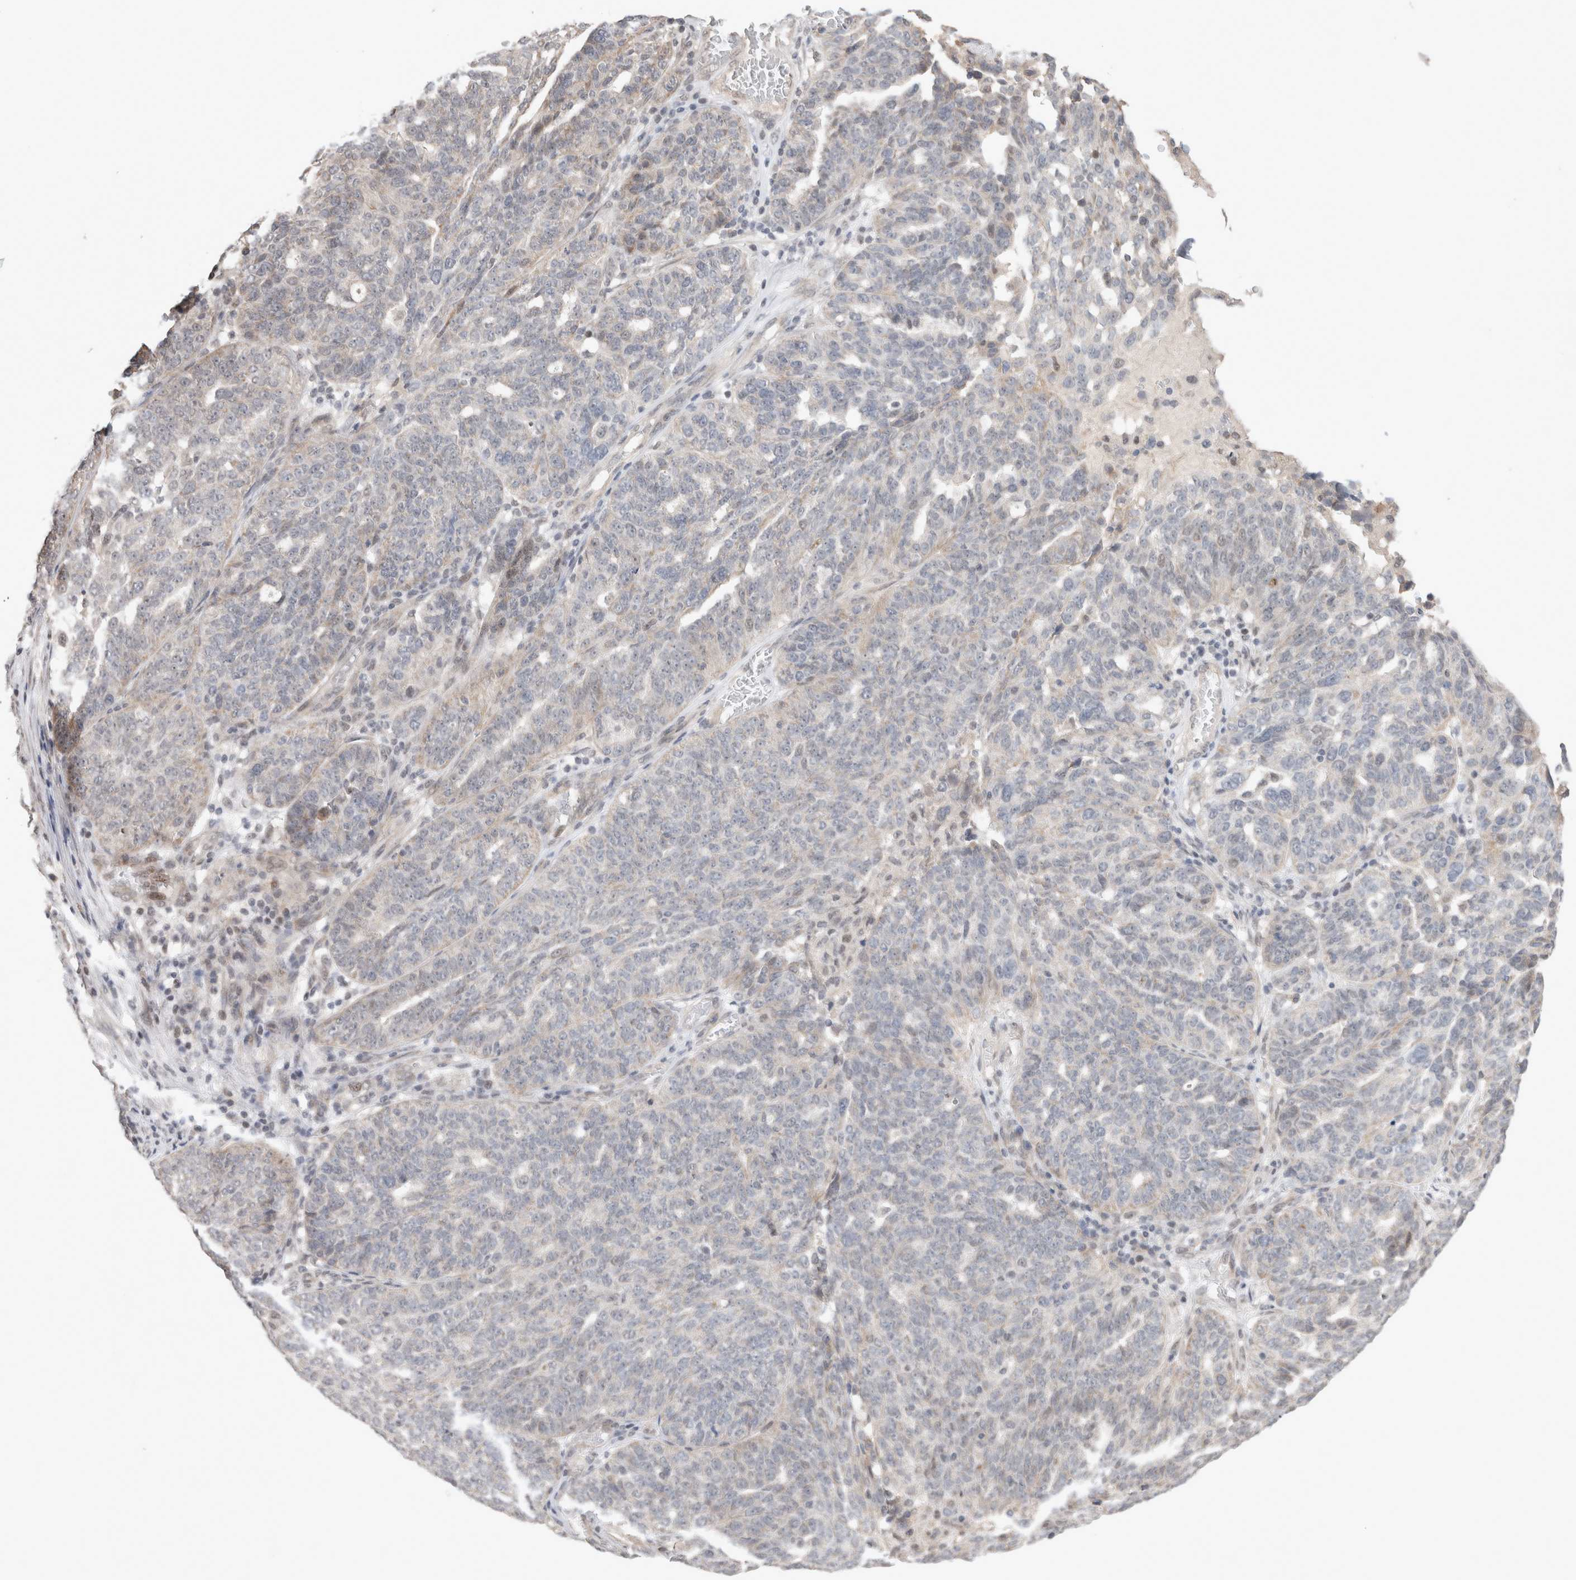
{"staining": {"intensity": "negative", "quantity": "none", "location": "none"}, "tissue": "ovarian cancer", "cell_type": "Tumor cells", "image_type": "cancer", "snomed": [{"axis": "morphology", "description": "Cystadenocarcinoma, serous, NOS"}, {"axis": "topography", "description": "Ovary"}], "caption": "High power microscopy image of an immunohistochemistry histopathology image of ovarian cancer (serous cystadenocarcinoma), revealing no significant positivity in tumor cells.", "gene": "SYDE2", "patient": {"sex": "female", "age": 59}}